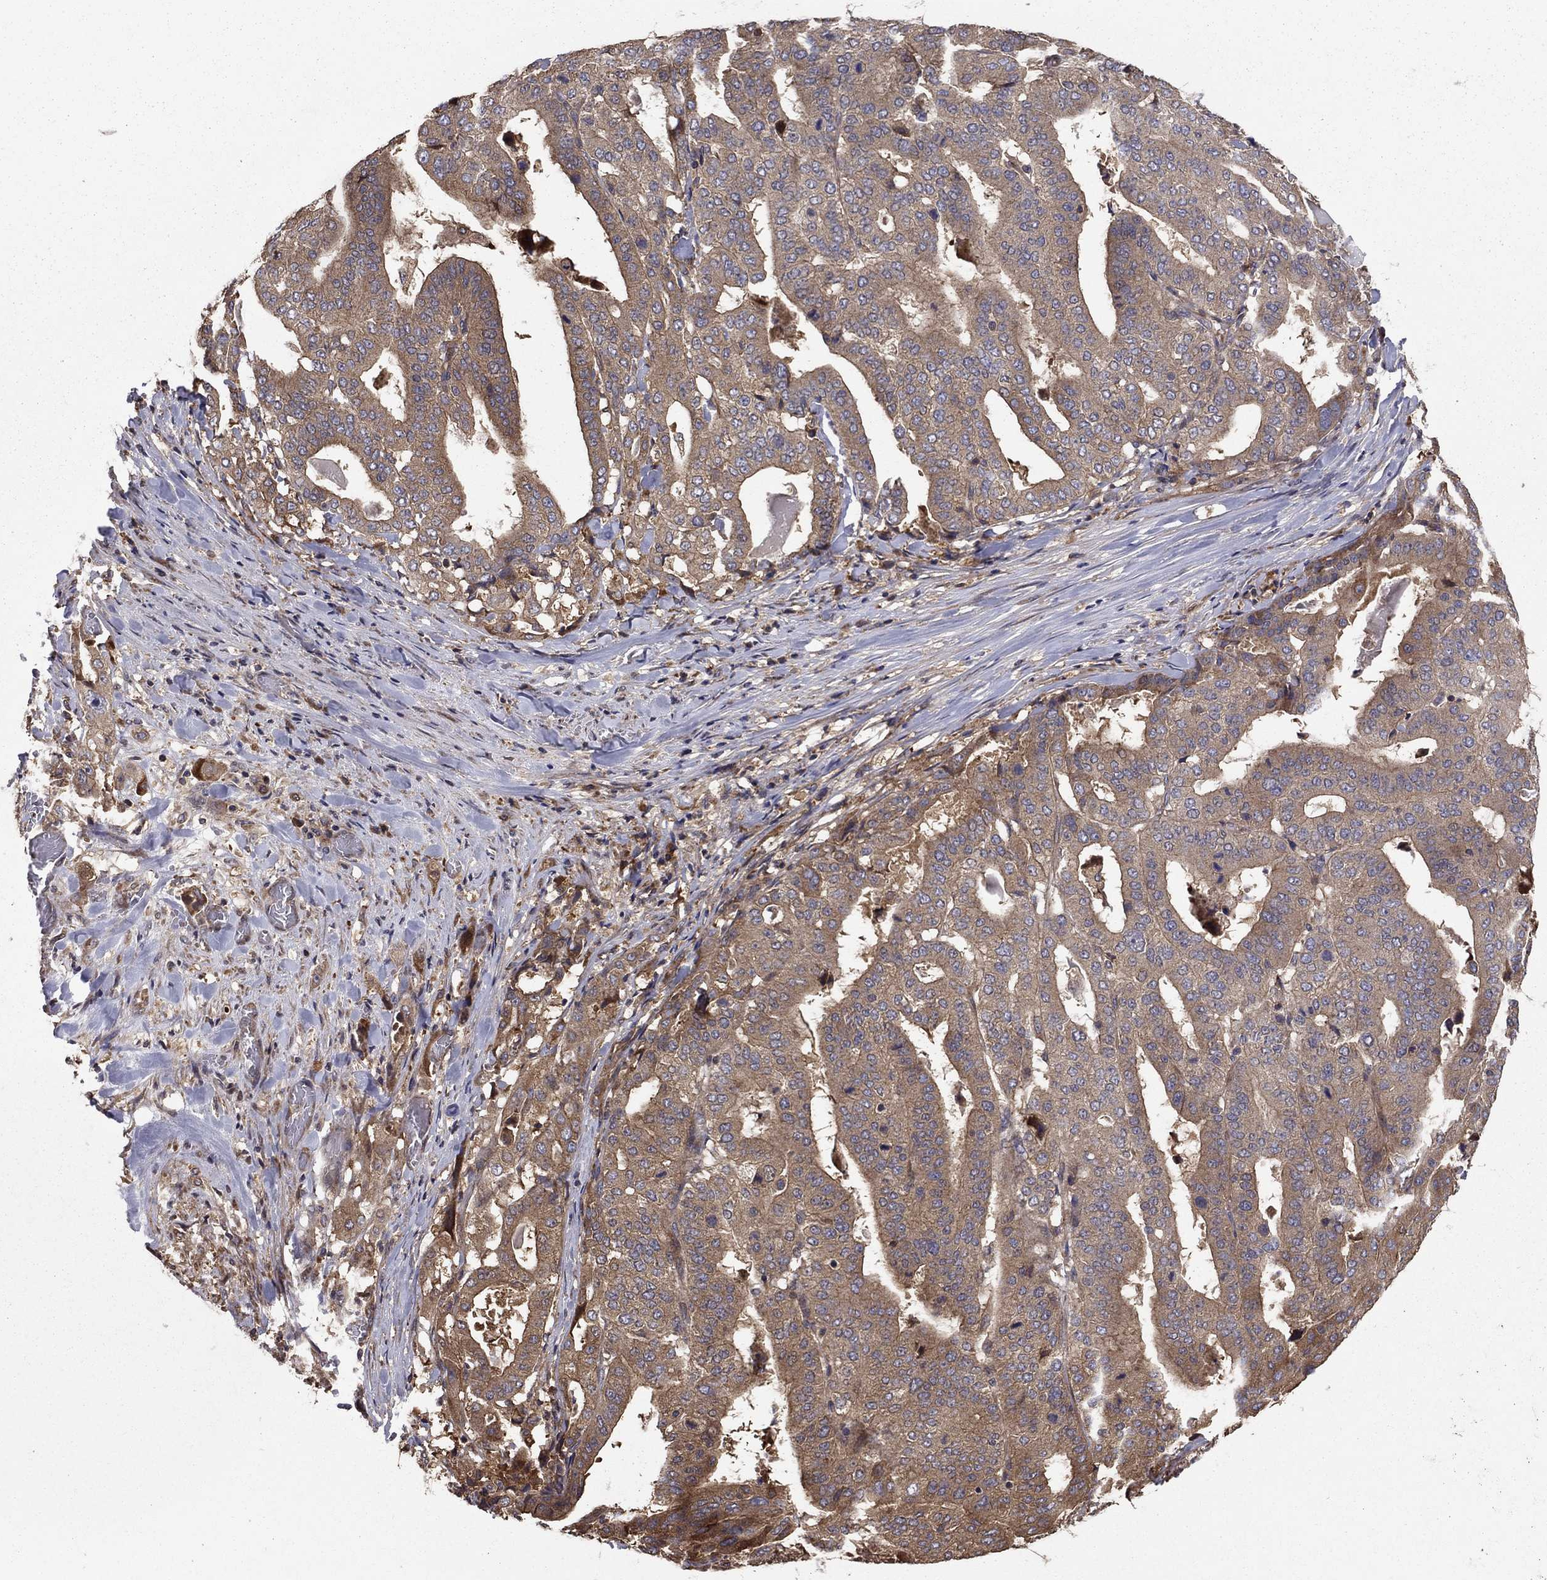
{"staining": {"intensity": "moderate", "quantity": ">75%", "location": "cytoplasmic/membranous"}, "tissue": "stomach cancer", "cell_type": "Tumor cells", "image_type": "cancer", "snomed": [{"axis": "morphology", "description": "Adenocarcinoma, NOS"}, {"axis": "topography", "description": "Stomach"}], "caption": "Stomach cancer stained for a protein shows moderate cytoplasmic/membranous positivity in tumor cells.", "gene": "BABAM2", "patient": {"sex": "male", "age": 48}}